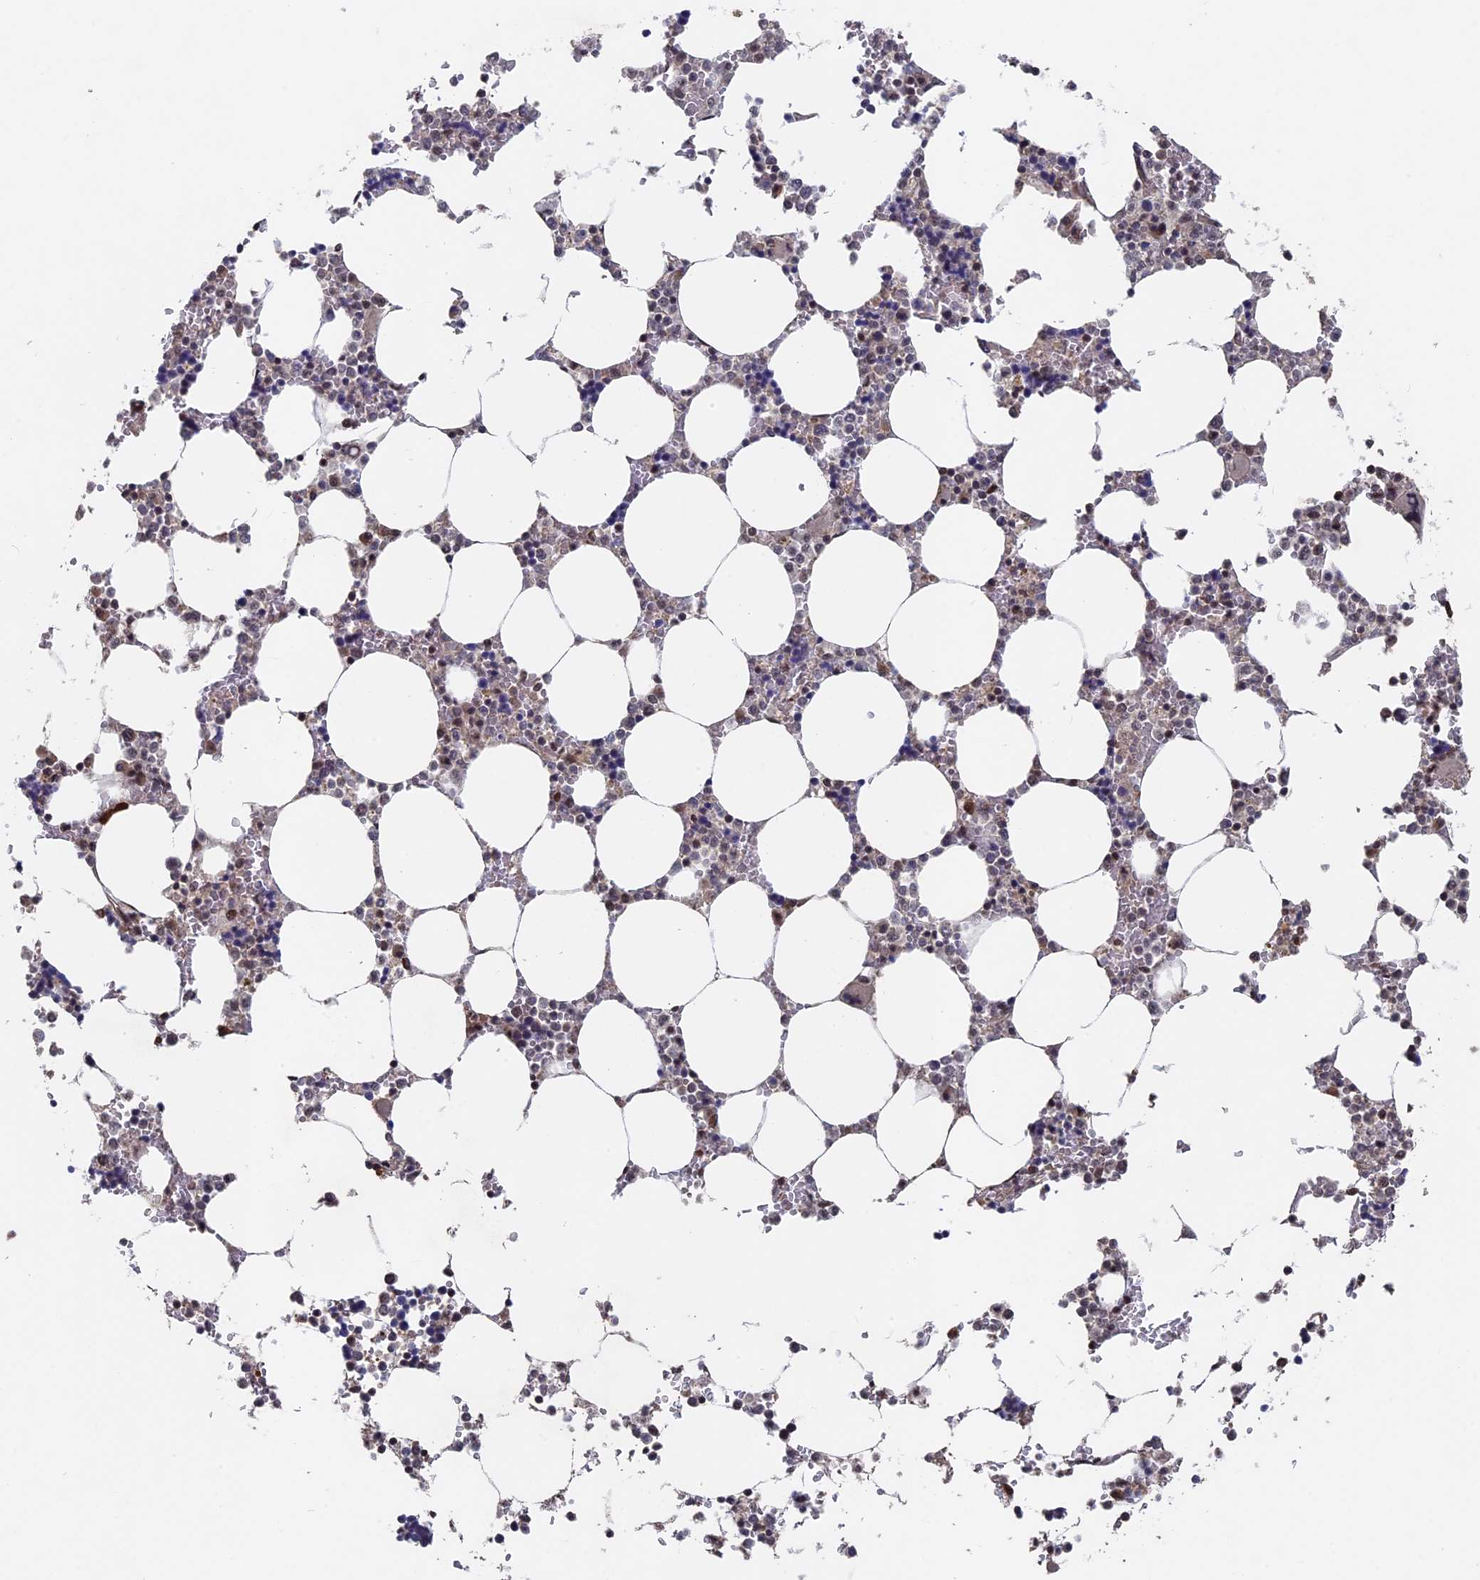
{"staining": {"intensity": "moderate", "quantity": "<25%", "location": "nuclear"}, "tissue": "bone marrow", "cell_type": "Hematopoietic cells", "image_type": "normal", "snomed": [{"axis": "morphology", "description": "Normal tissue, NOS"}, {"axis": "topography", "description": "Bone marrow"}], "caption": "Immunohistochemistry of benign human bone marrow reveals low levels of moderate nuclear positivity in about <25% of hematopoietic cells. (Brightfield microscopy of DAB IHC at high magnification).", "gene": "KIAA1328", "patient": {"sex": "male", "age": 64}}